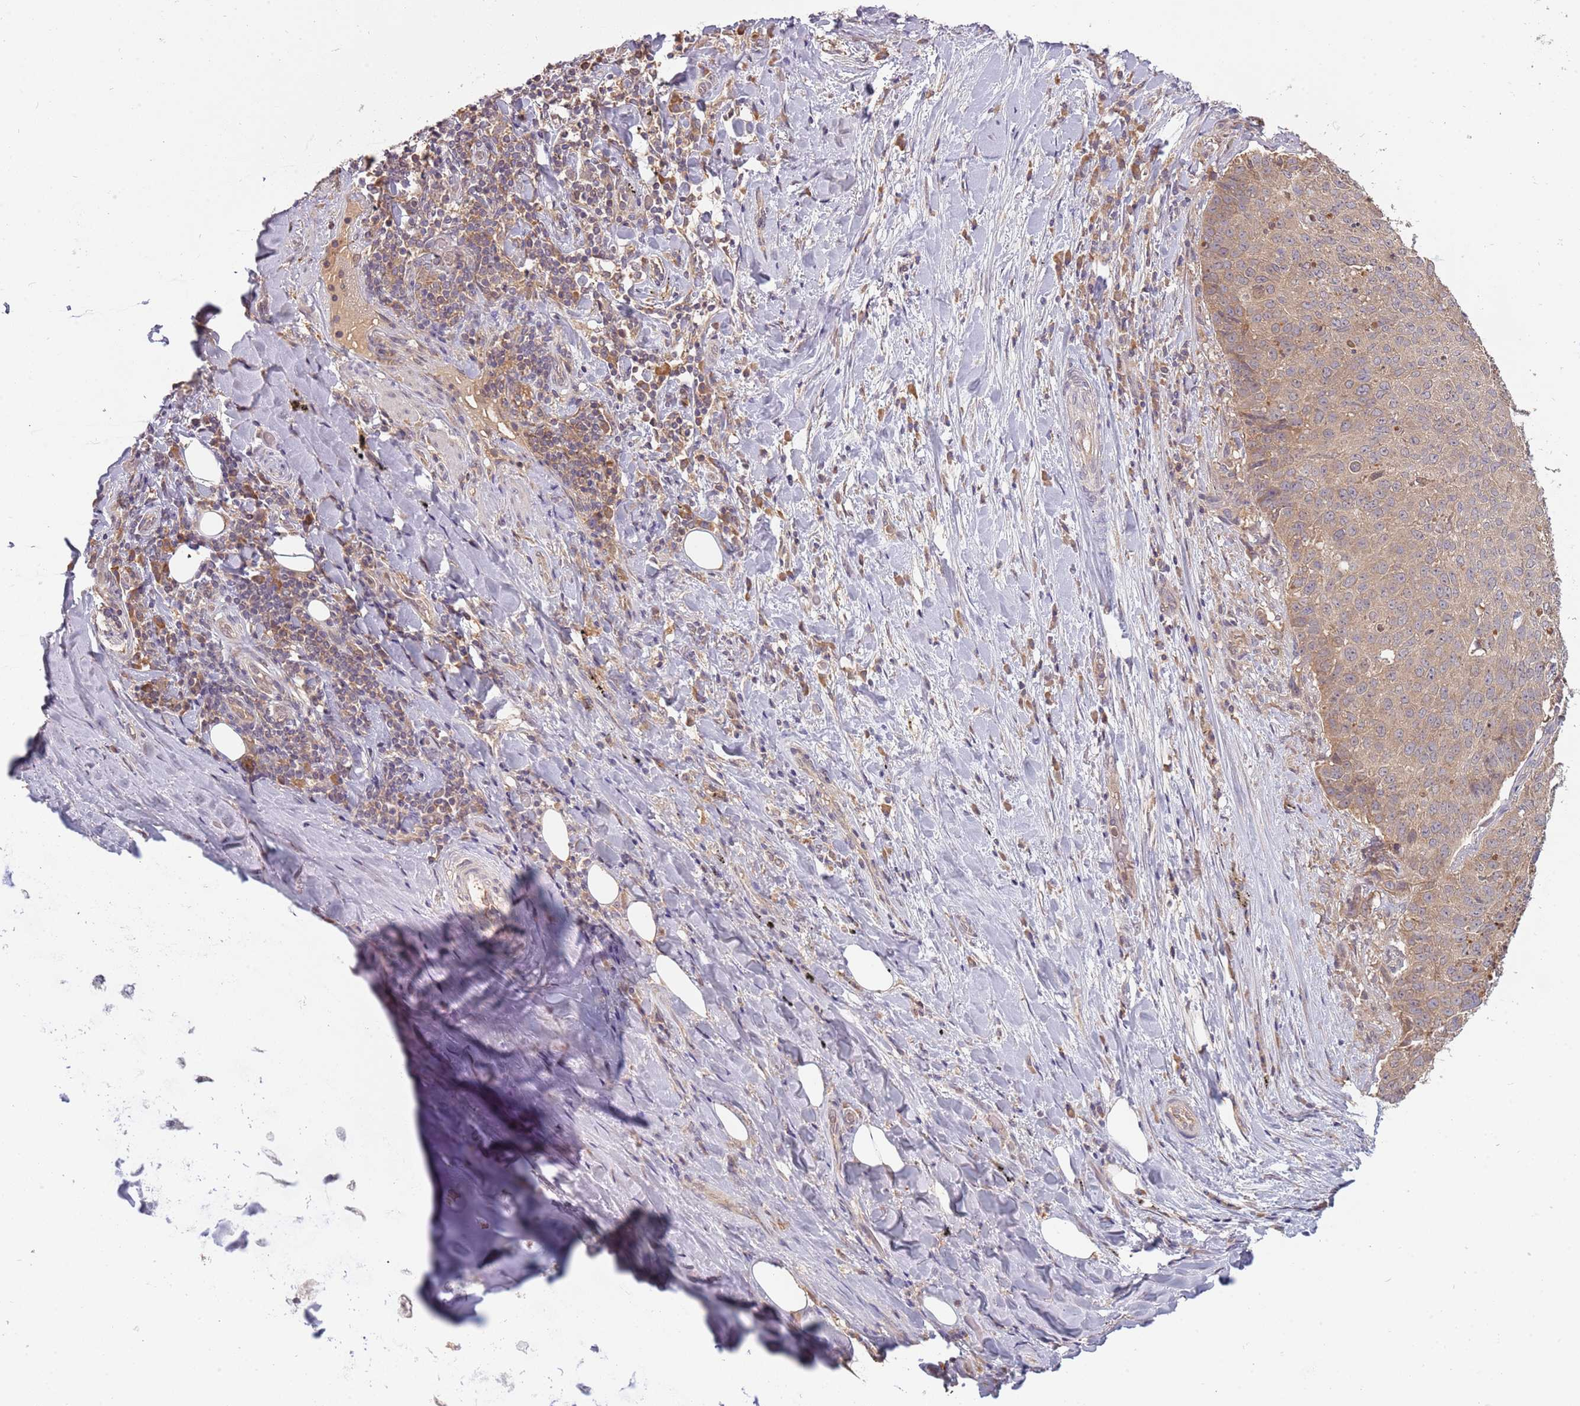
{"staining": {"intensity": "moderate", "quantity": "25%-75%", "location": "cytoplasmic/membranous"}, "tissue": "soft tissue", "cell_type": "Chondrocytes", "image_type": "normal", "snomed": [{"axis": "morphology", "description": "Normal tissue, NOS"}, {"axis": "morphology", "description": "Squamous cell carcinoma, NOS"}, {"axis": "topography", "description": "Bronchus"}, {"axis": "topography", "description": "Lung"}], "caption": "High-power microscopy captured an immunohistochemistry (IHC) image of normal soft tissue, revealing moderate cytoplasmic/membranous expression in about 25%-75% of chondrocytes. (DAB IHC with brightfield microscopy, high magnification).", "gene": "USP32", "patient": {"sex": "male", "age": 64}}